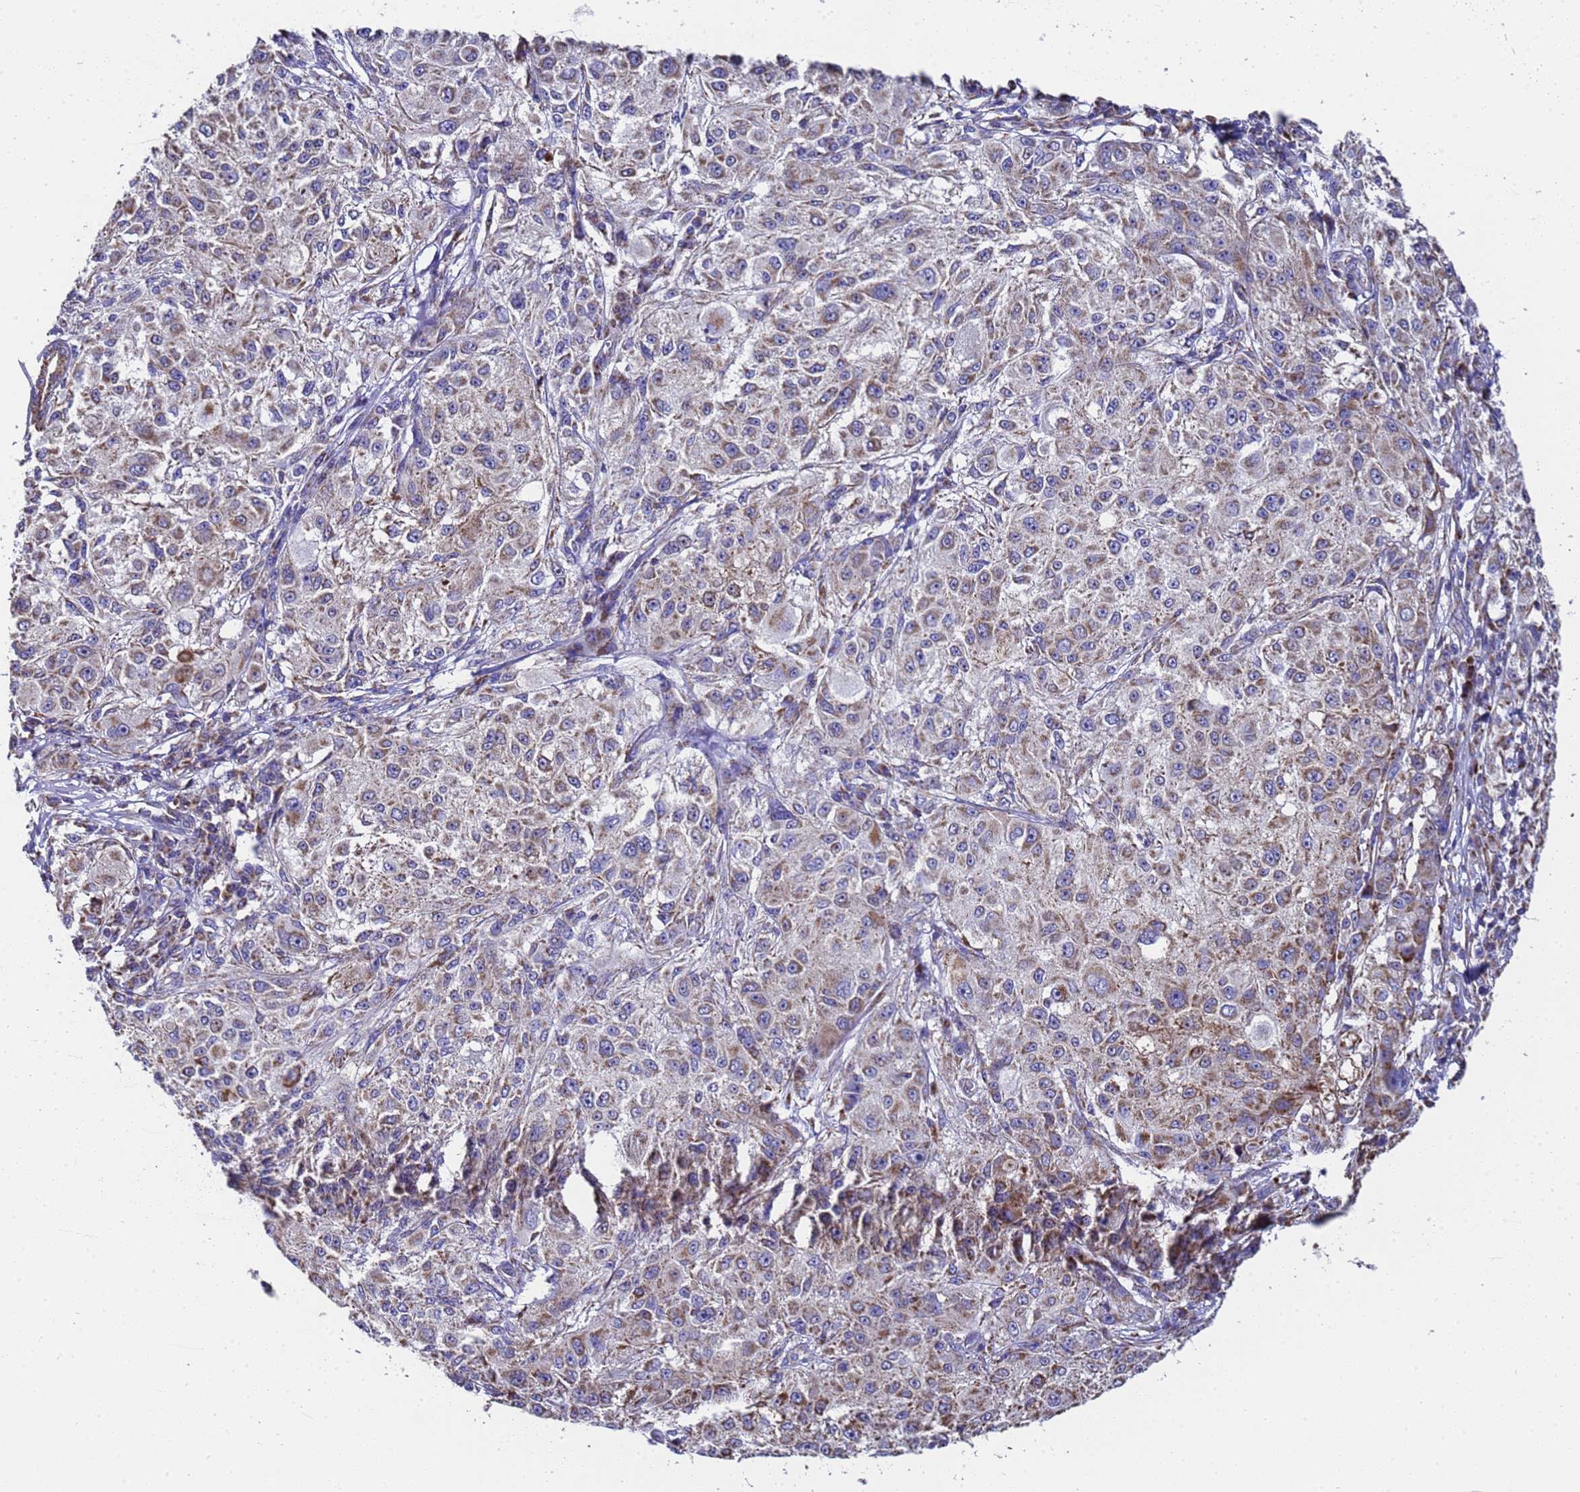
{"staining": {"intensity": "moderate", "quantity": "25%-75%", "location": "cytoplasmic/membranous"}, "tissue": "melanoma", "cell_type": "Tumor cells", "image_type": "cancer", "snomed": [{"axis": "morphology", "description": "Necrosis, NOS"}, {"axis": "morphology", "description": "Malignant melanoma, NOS"}, {"axis": "topography", "description": "Skin"}], "caption": "IHC image of malignant melanoma stained for a protein (brown), which reveals medium levels of moderate cytoplasmic/membranous staining in approximately 25%-75% of tumor cells.", "gene": "MRPS12", "patient": {"sex": "female", "age": 87}}